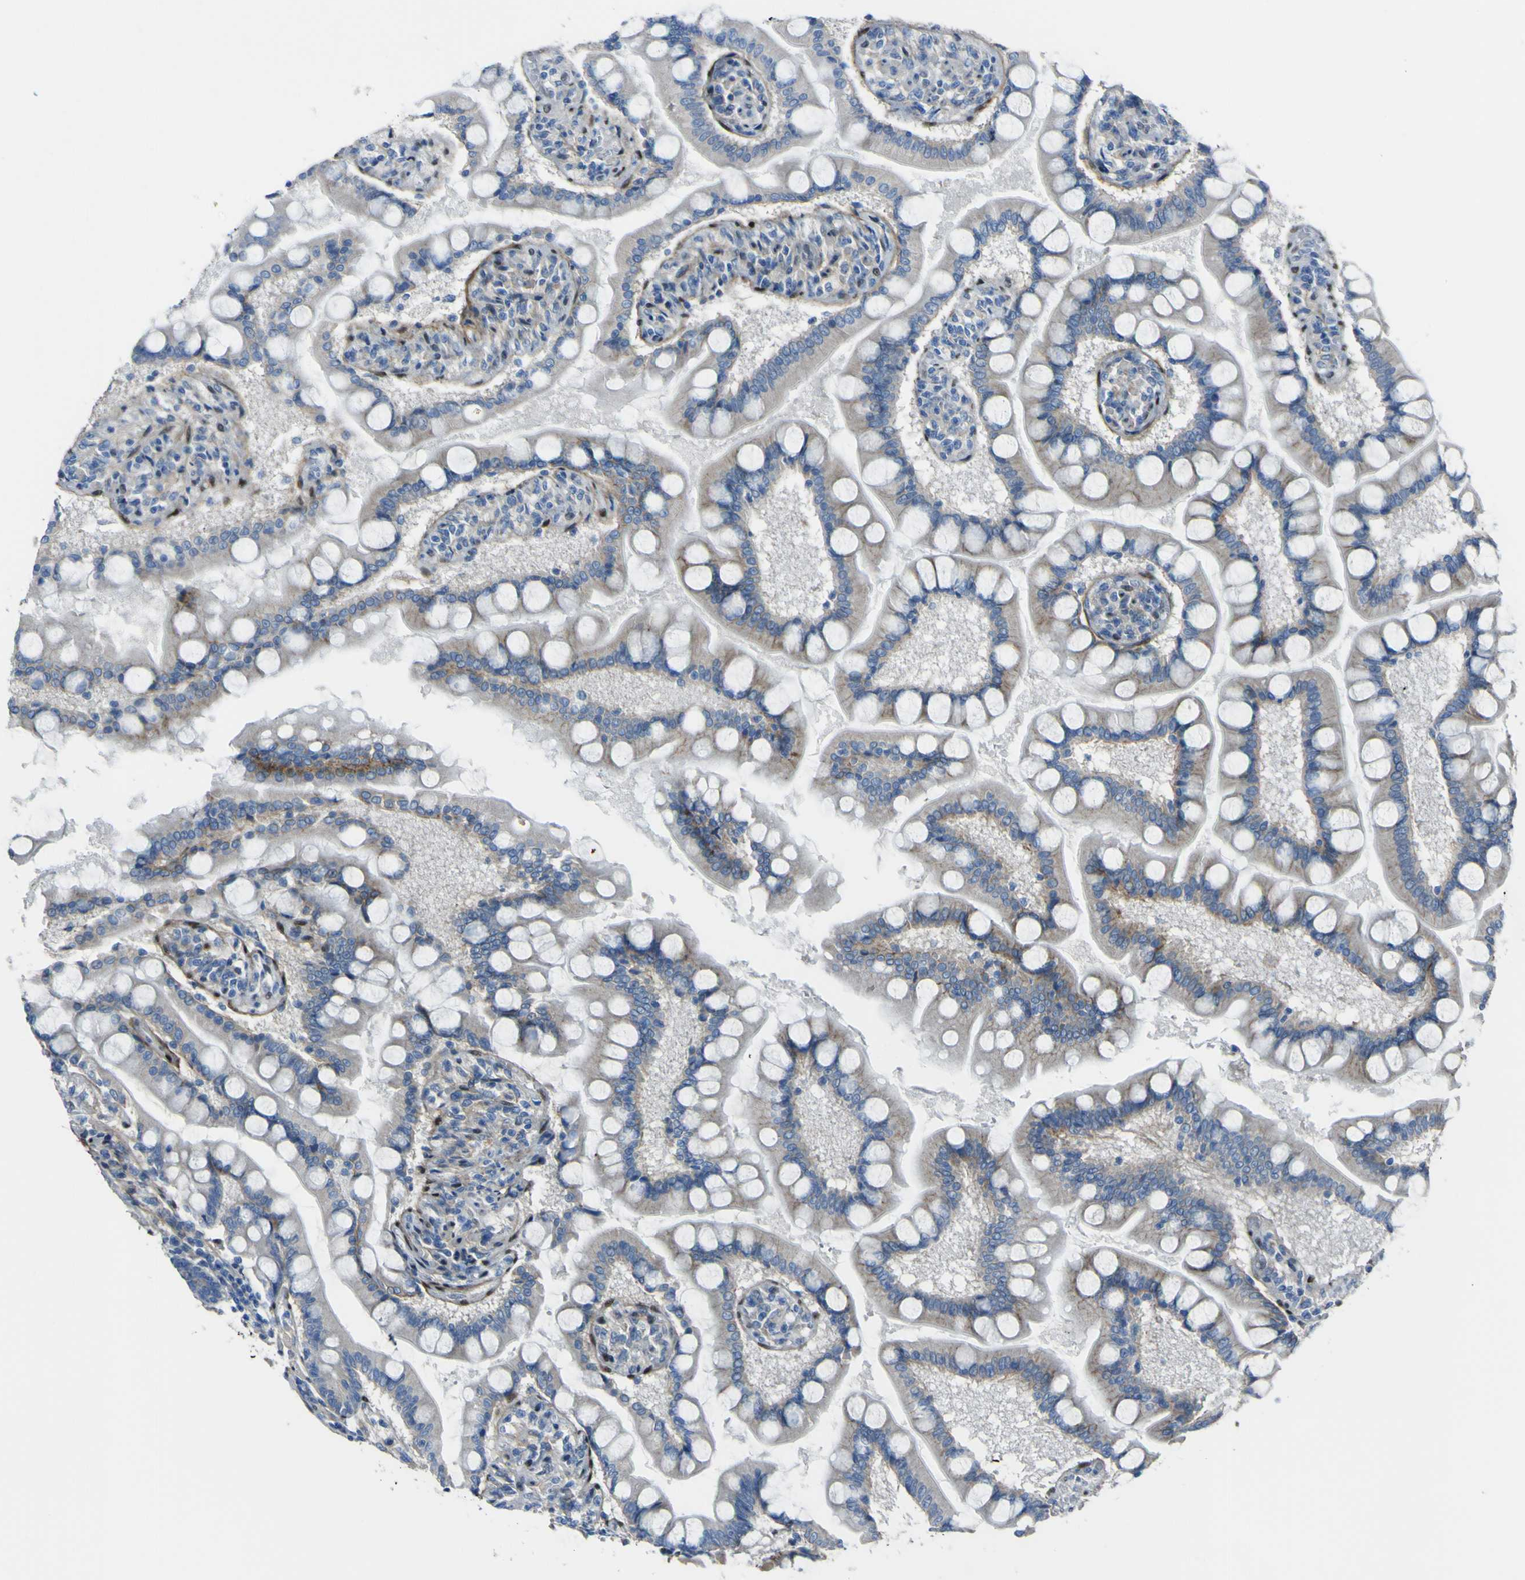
{"staining": {"intensity": "moderate", "quantity": "25%-75%", "location": "cytoplasmic/membranous"}, "tissue": "small intestine", "cell_type": "Glandular cells", "image_type": "normal", "snomed": [{"axis": "morphology", "description": "Normal tissue, NOS"}, {"axis": "topography", "description": "Small intestine"}], "caption": "Small intestine stained for a protein demonstrates moderate cytoplasmic/membranous positivity in glandular cells.", "gene": "LRRN1", "patient": {"sex": "male", "age": 41}}